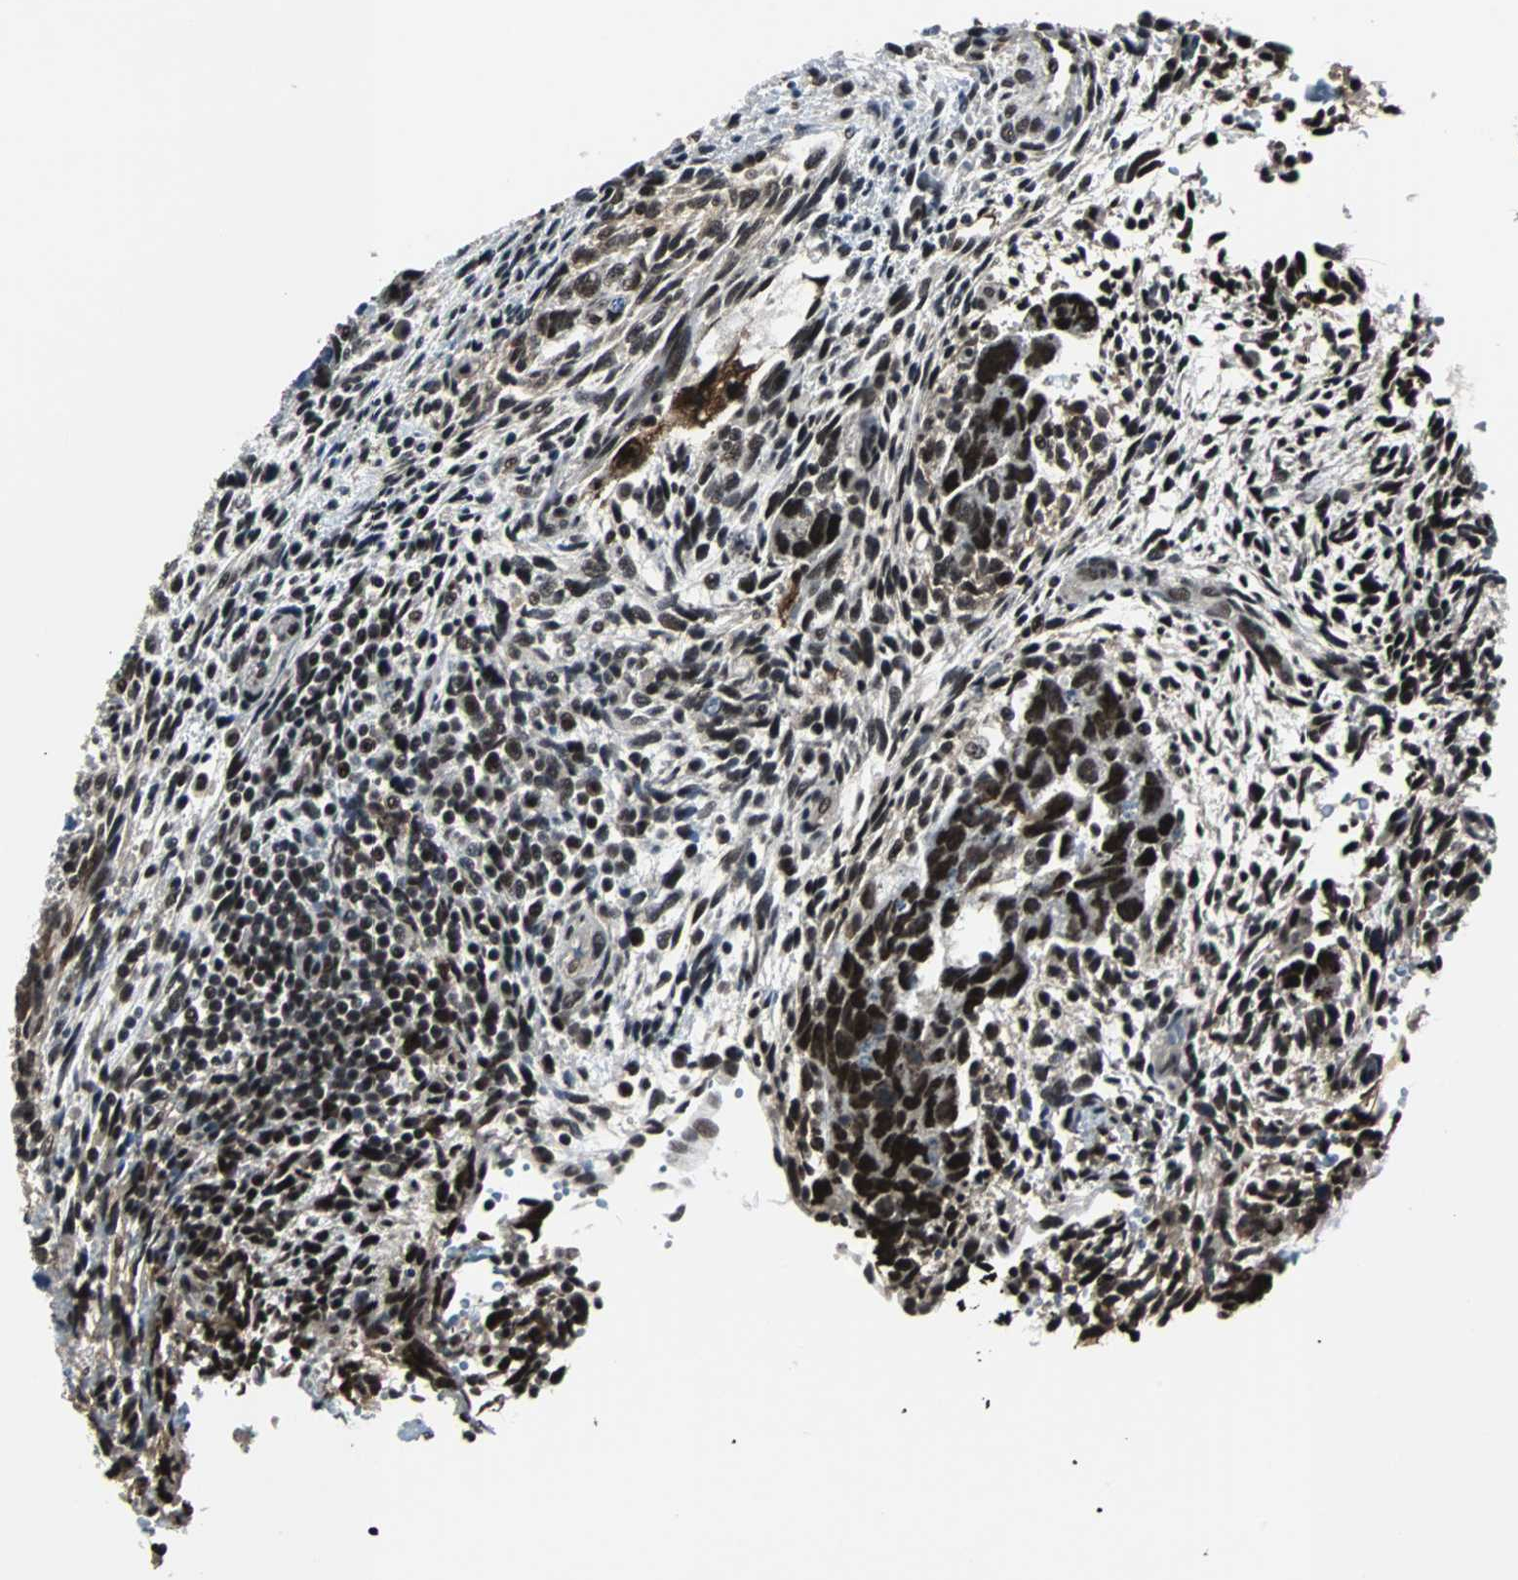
{"staining": {"intensity": "strong", "quantity": ">75%", "location": "nuclear"}, "tissue": "testis cancer", "cell_type": "Tumor cells", "image_type": "cancer", "snomed": [{"axis": "morphology", "description": "Normal tissue, NOS"}, {"axis": "morphology", "description": "Carcinoma, Embryonal, NOS"}, {"axis": "topography", "description": "Testis"}], "caption": "Human testis embryonal carcinoma stained with a brown dye reveals strong nuclear positive staining in approximately >75% of tumor cells.", "gene": "MKX", "patient": {"sex": "male", "age": 36}}